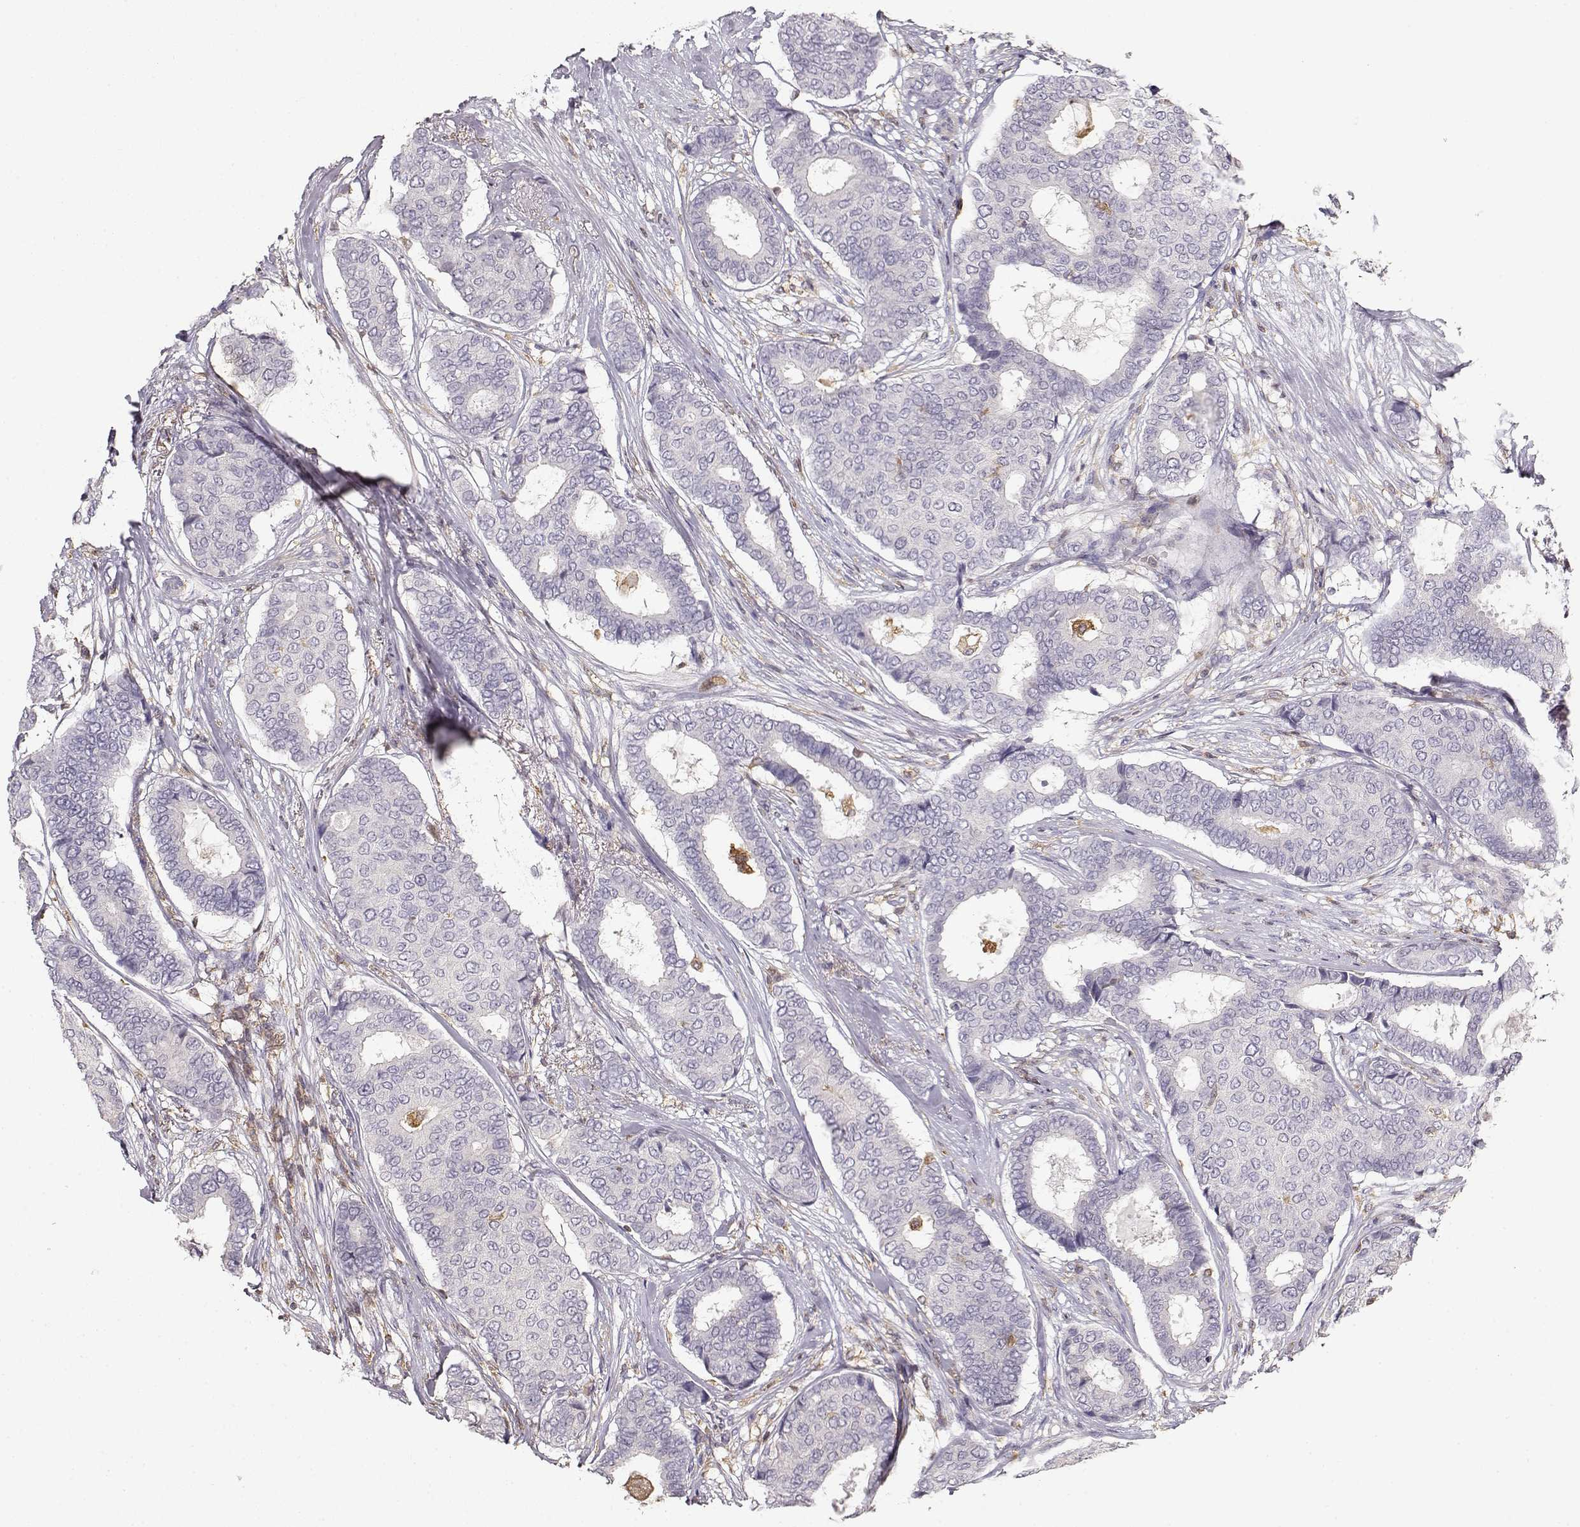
{"staining": {"intensity": "negative", "quantity": "none", "location": "none"}, "tissue": "breast cancer", "cell_type": "Tumor cells", "image_type": "cancer", "snomed": [{"axis": "morphology", "description": "Duct carcinoma"}, {"axis": "topography", "description": "Breast"}], "caption": "Breast invasive ductal carcinoma was stained to show a protein in brown. There is no significant staining in tumor cells.", "gene": "VAV1", "patient": {"sex": "female", "age": 75}}